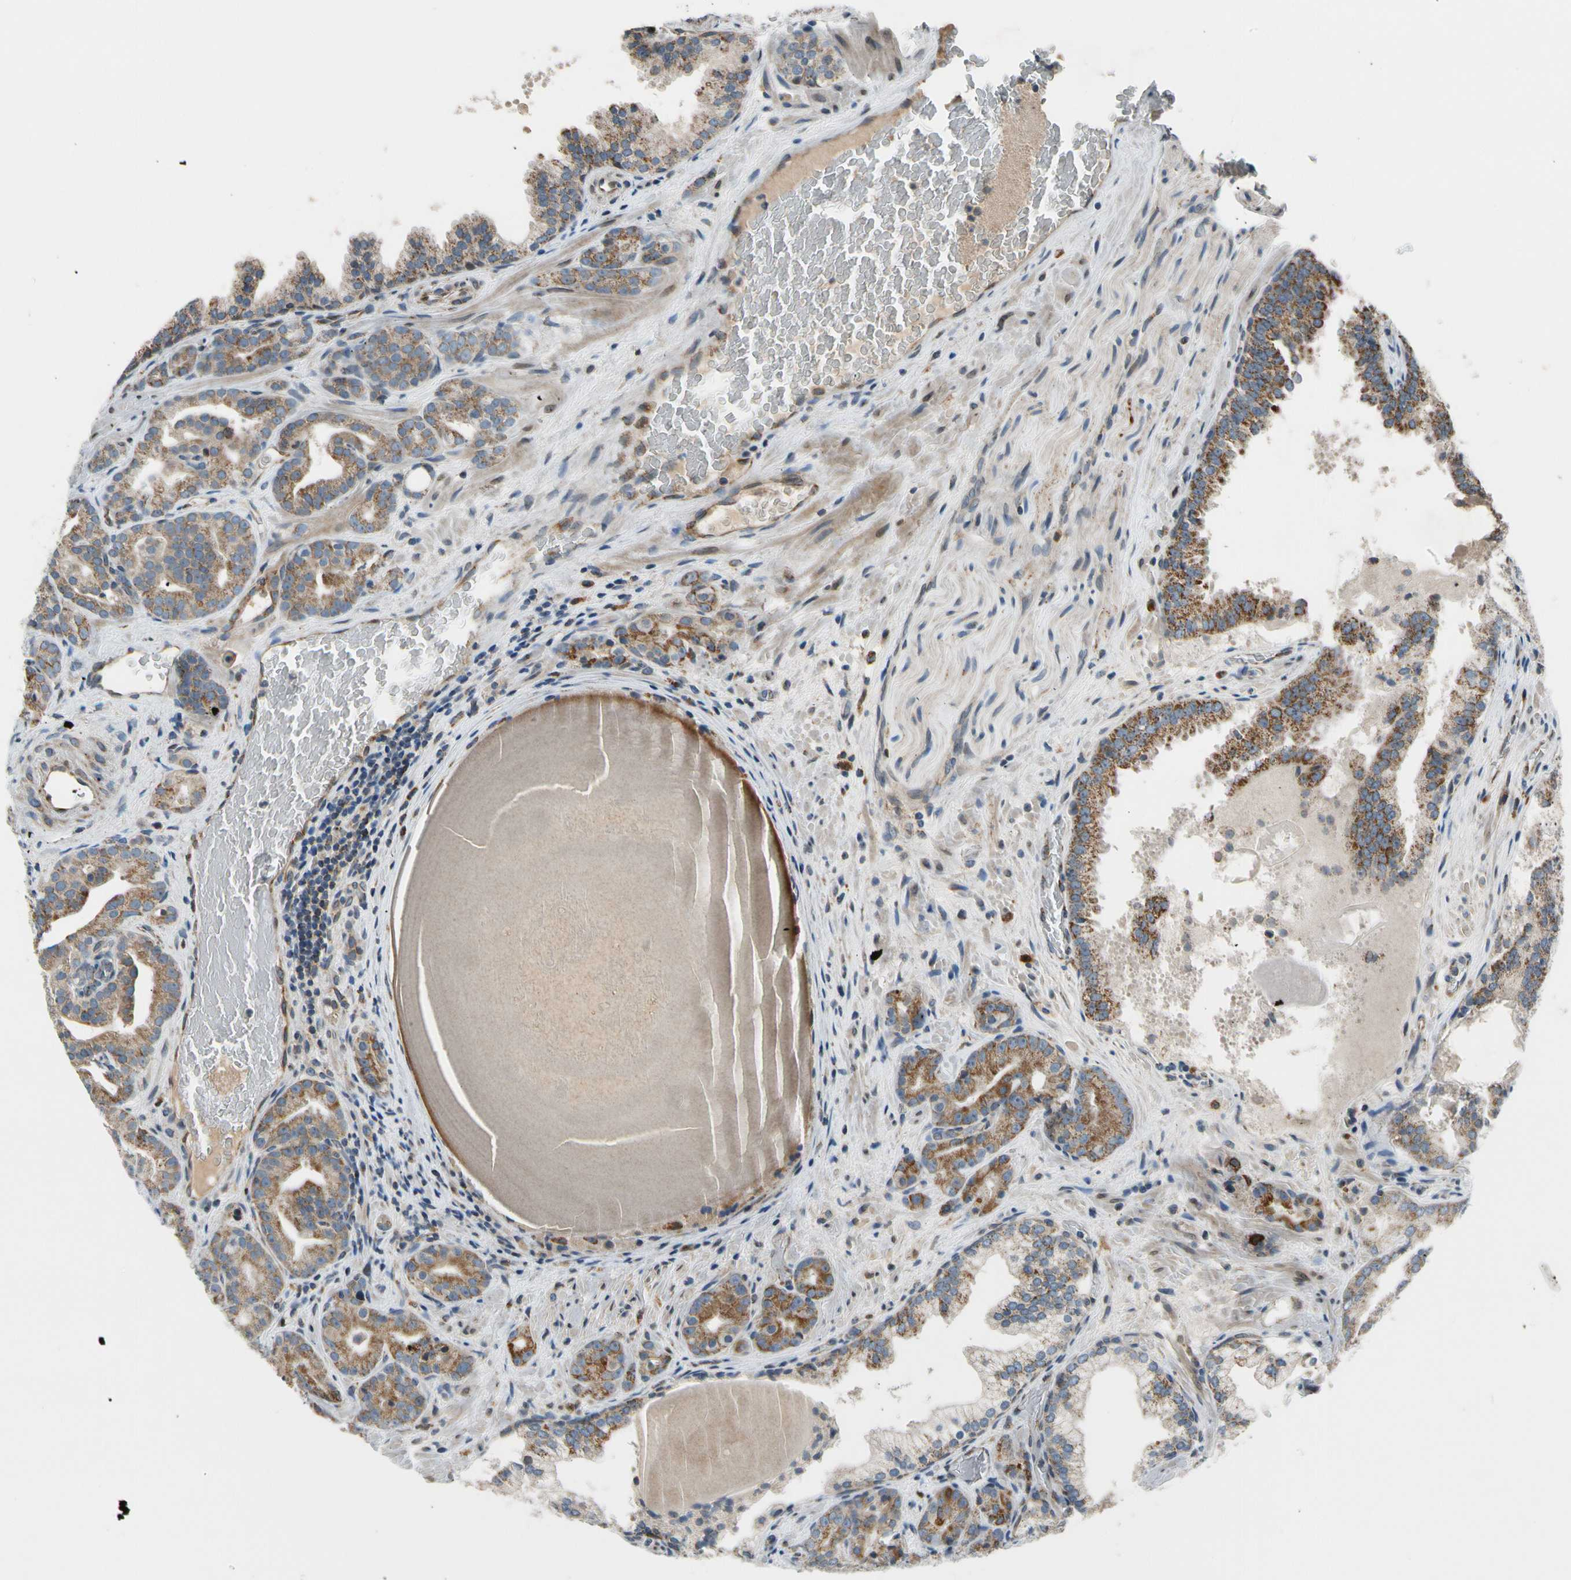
{"staining": {"intensity": "moderate", "quantity": ">75%", "location": "cytoplasmic/membranous"}, "tissue": "prostate cancer", "cell_type": "Tumor cells", "image_type": "cancer", "snomed": [{"axis": "morphology", "description": "Adenocarcinoma, Low grade"}, {"axis": "topography", "description": "Prostate"}], "caption": "Immunohistochemistry (IHC) (DAB) staining of prostate adenocarcinoma (low-grade) shows moderate cytoplasmic/membranous protein staining in approximately >75% of tumor cells.", "gene": "NPHP3", "patient": {"sex": "male", "age": 63}}